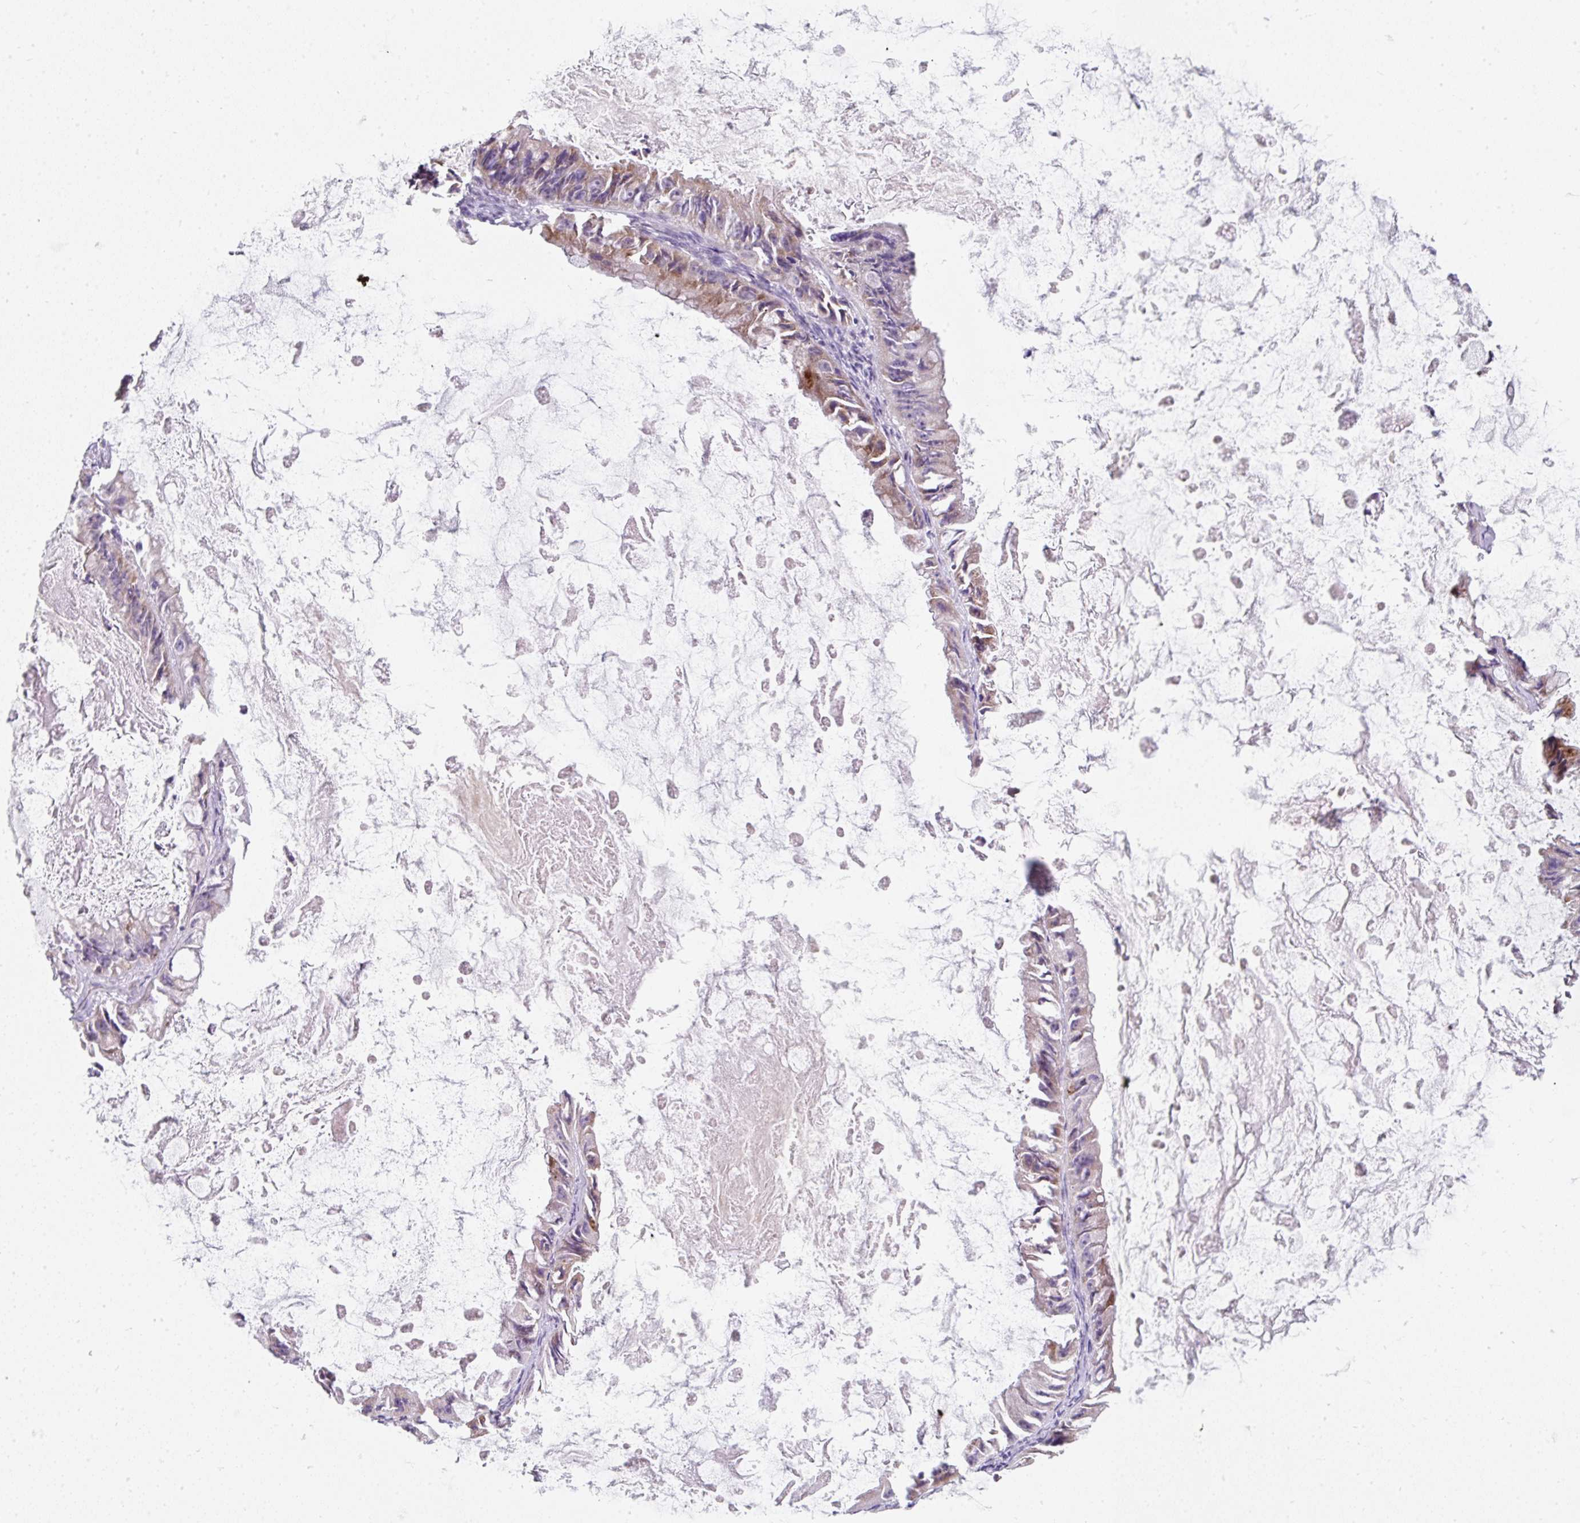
{"staining": {"intensity": "moderate", "quantity": "<25%", "location": "cytoplasmic/membranous"}, "tissue": "ovarian cancer", "cell_type": "Tumor cells", "image_type": "cancer", "snomed": [{"axis": "morphology", "description": "Cystadenocarcinoma, mucinous, NOS"}, {"axis": "topography", "description": "Ovary"}], "caption": "An immunohistochemistry histopathology image of tumor tissue is shown. Protein staining in brown shows moderate cytoplasmic/membranous positivity in ovarian mucinous cystadenocarcinoma within tumor cells. (brown staining indicates protein expression, while blue staining denotes nuclei).", "gene": "ERAP2", "patient": {"sex": "female", "age": 61}}